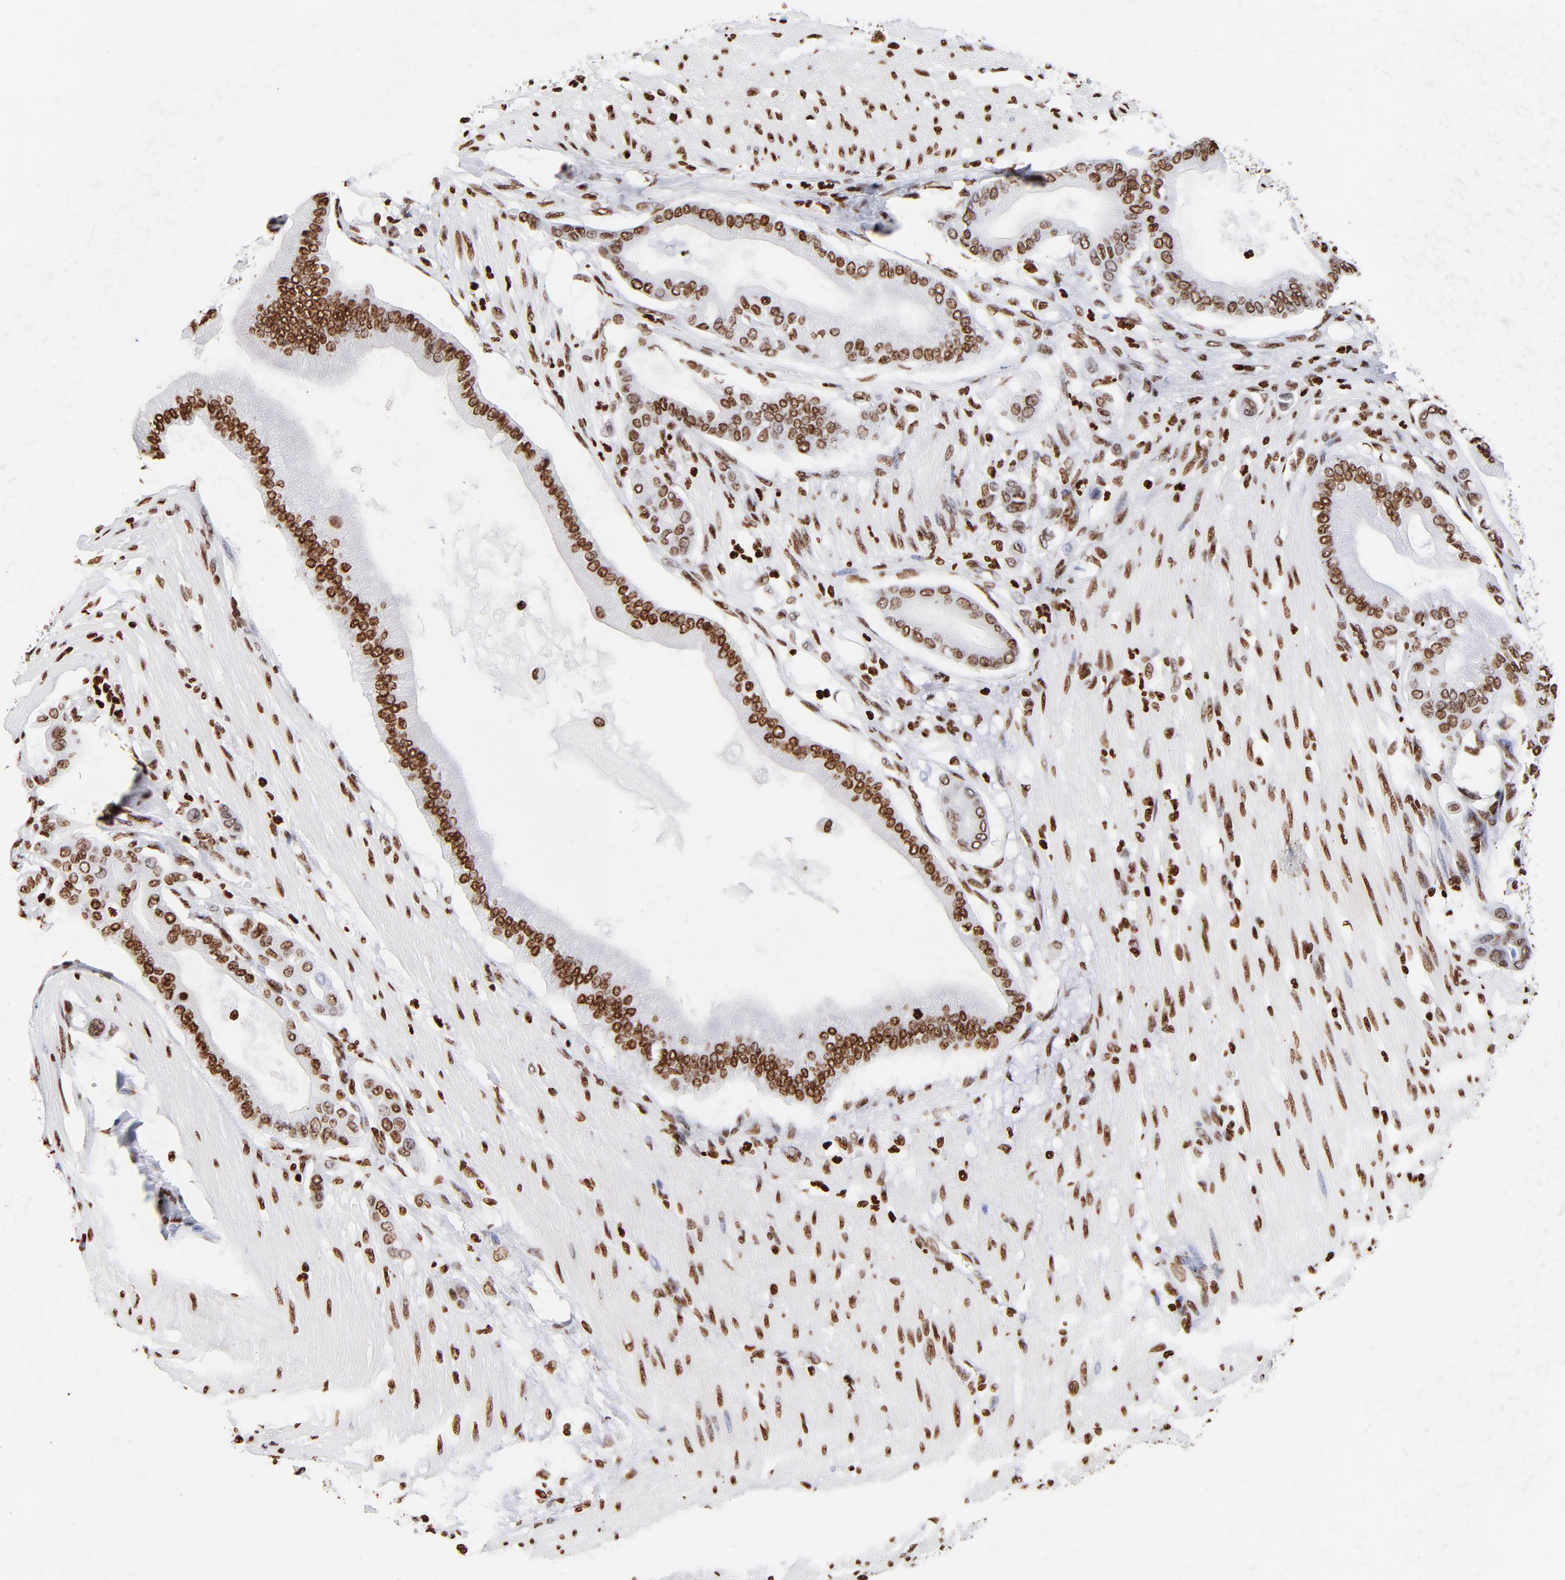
{"staining": {"intensity": "strong", "quantity": ">75%", "location": "nuclear"}, "tissue": "pancreatic cancer", "cell_type": "Tumor cells", "image_type": "cancer", "snomed": [{"axis": "morphology", "description": "Adenocarcinoma, NOS"}, {"axis": "morphology", "description": "Adenocarcinoma, metastatic, NOS"}, {"axis": "topography", "description": "Lymph node"}, {"axis": "topography", "description": "Pancreas"}, {"axis": "topography", "description": "Duodenum"}], "caption": "DAB immunohistochemical staining of pancreatic cancer demonstrates strong nuclear protein positivity in approximately >75% of tumor cells. Using DAB (brown) and hematoxylin (blue) stains, captured at high magnification using brightfield microscopy.", "gene": "FBH1", "patient": {"sex": "female", "age": 64}}